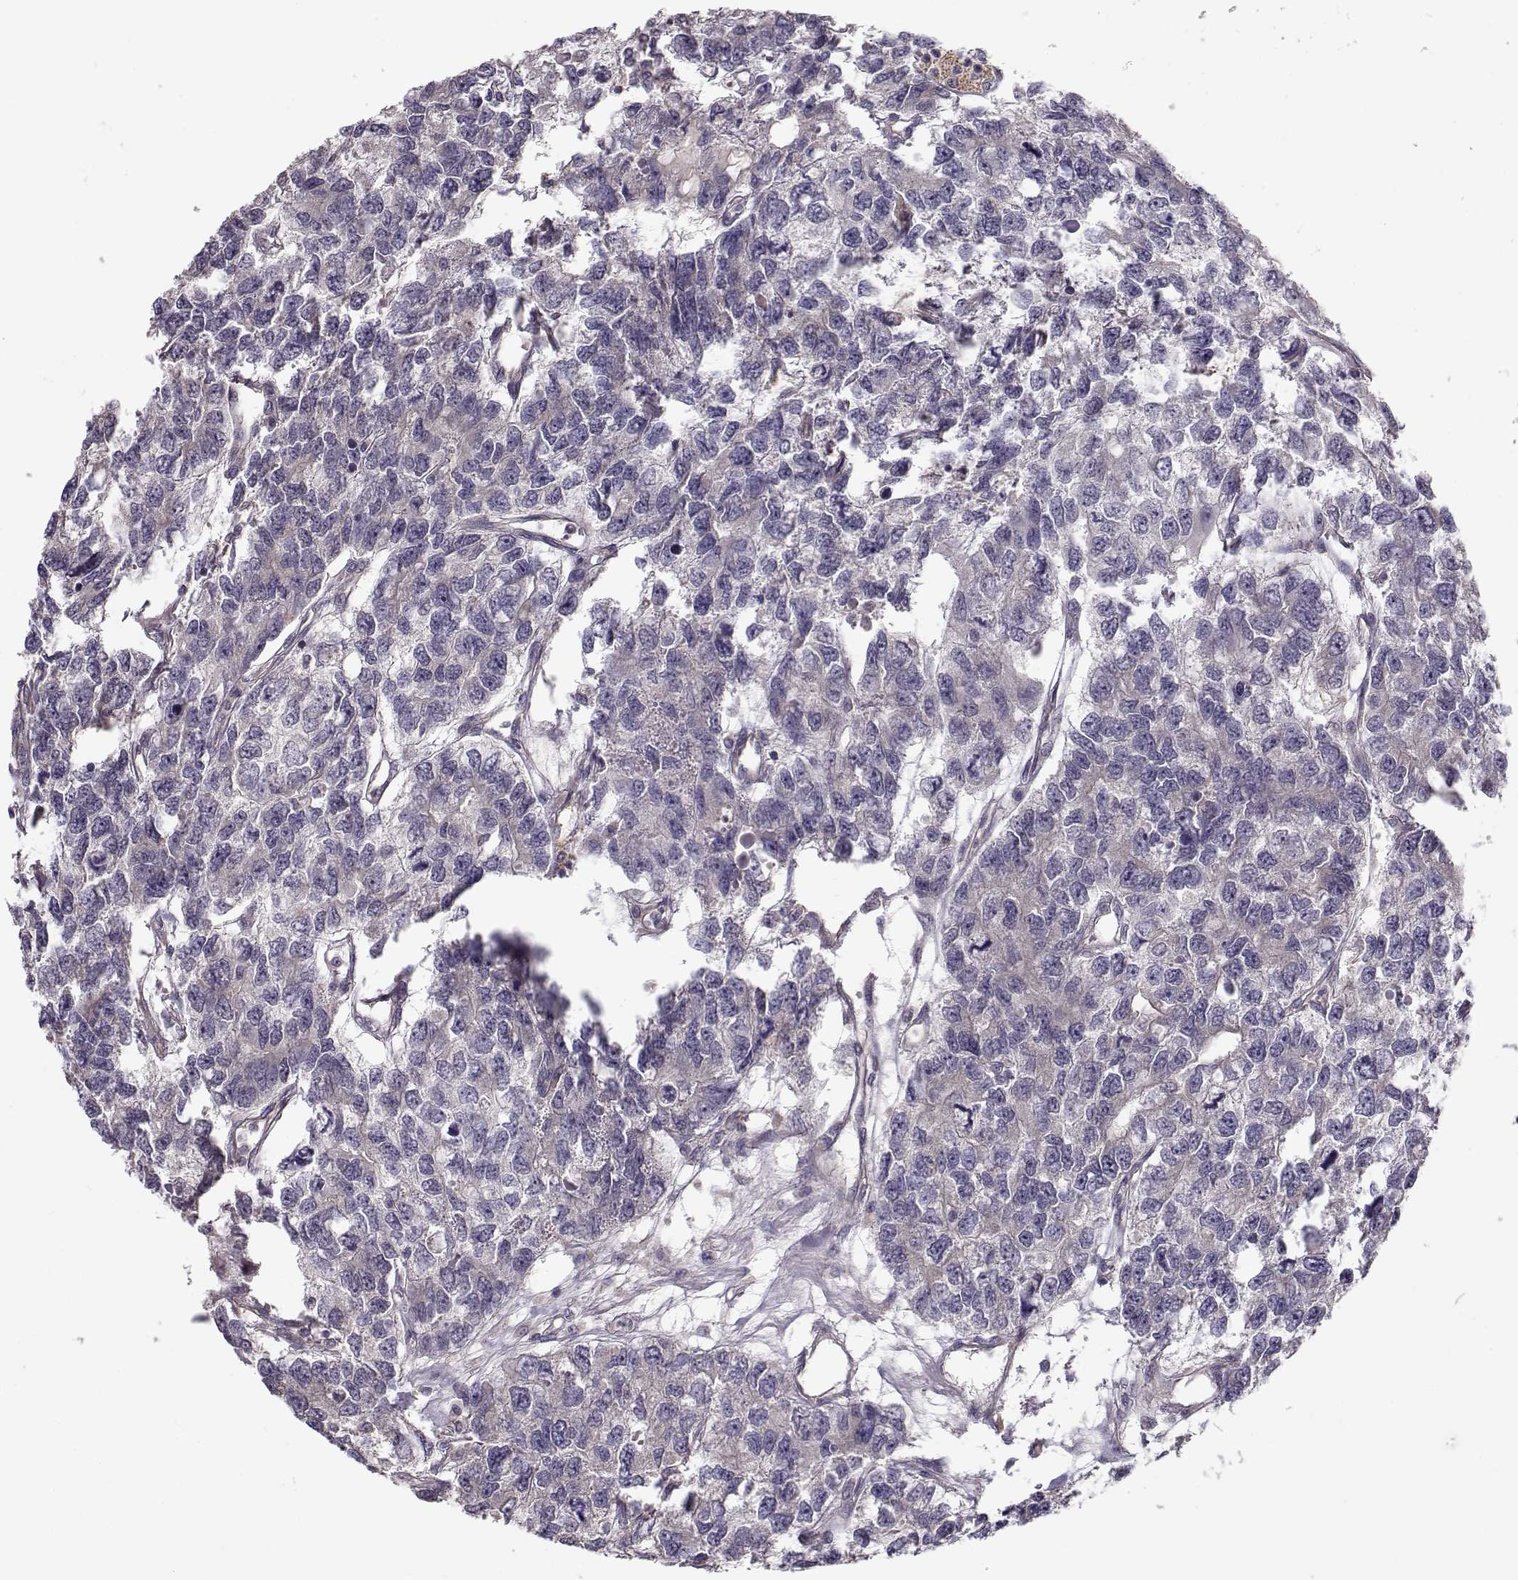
{"staining": {"intensity": "negative", "quantity": "none", "location": "none"}, "tissue": "testis cancer", "cell_type": "Tumor cells", "image_type": "cancer", "snomed": [{"axis": "morphology", "description": "Seminoma, NOS"}, {"axis": "topography", "description": "Testis"}], "caption": "DAB immunohistochemical staining of seminoma (testis) reveals no significant staining in tumor cells.", "gene": "ENTPD8", "patient": {"sex": "male", "age": 52}}